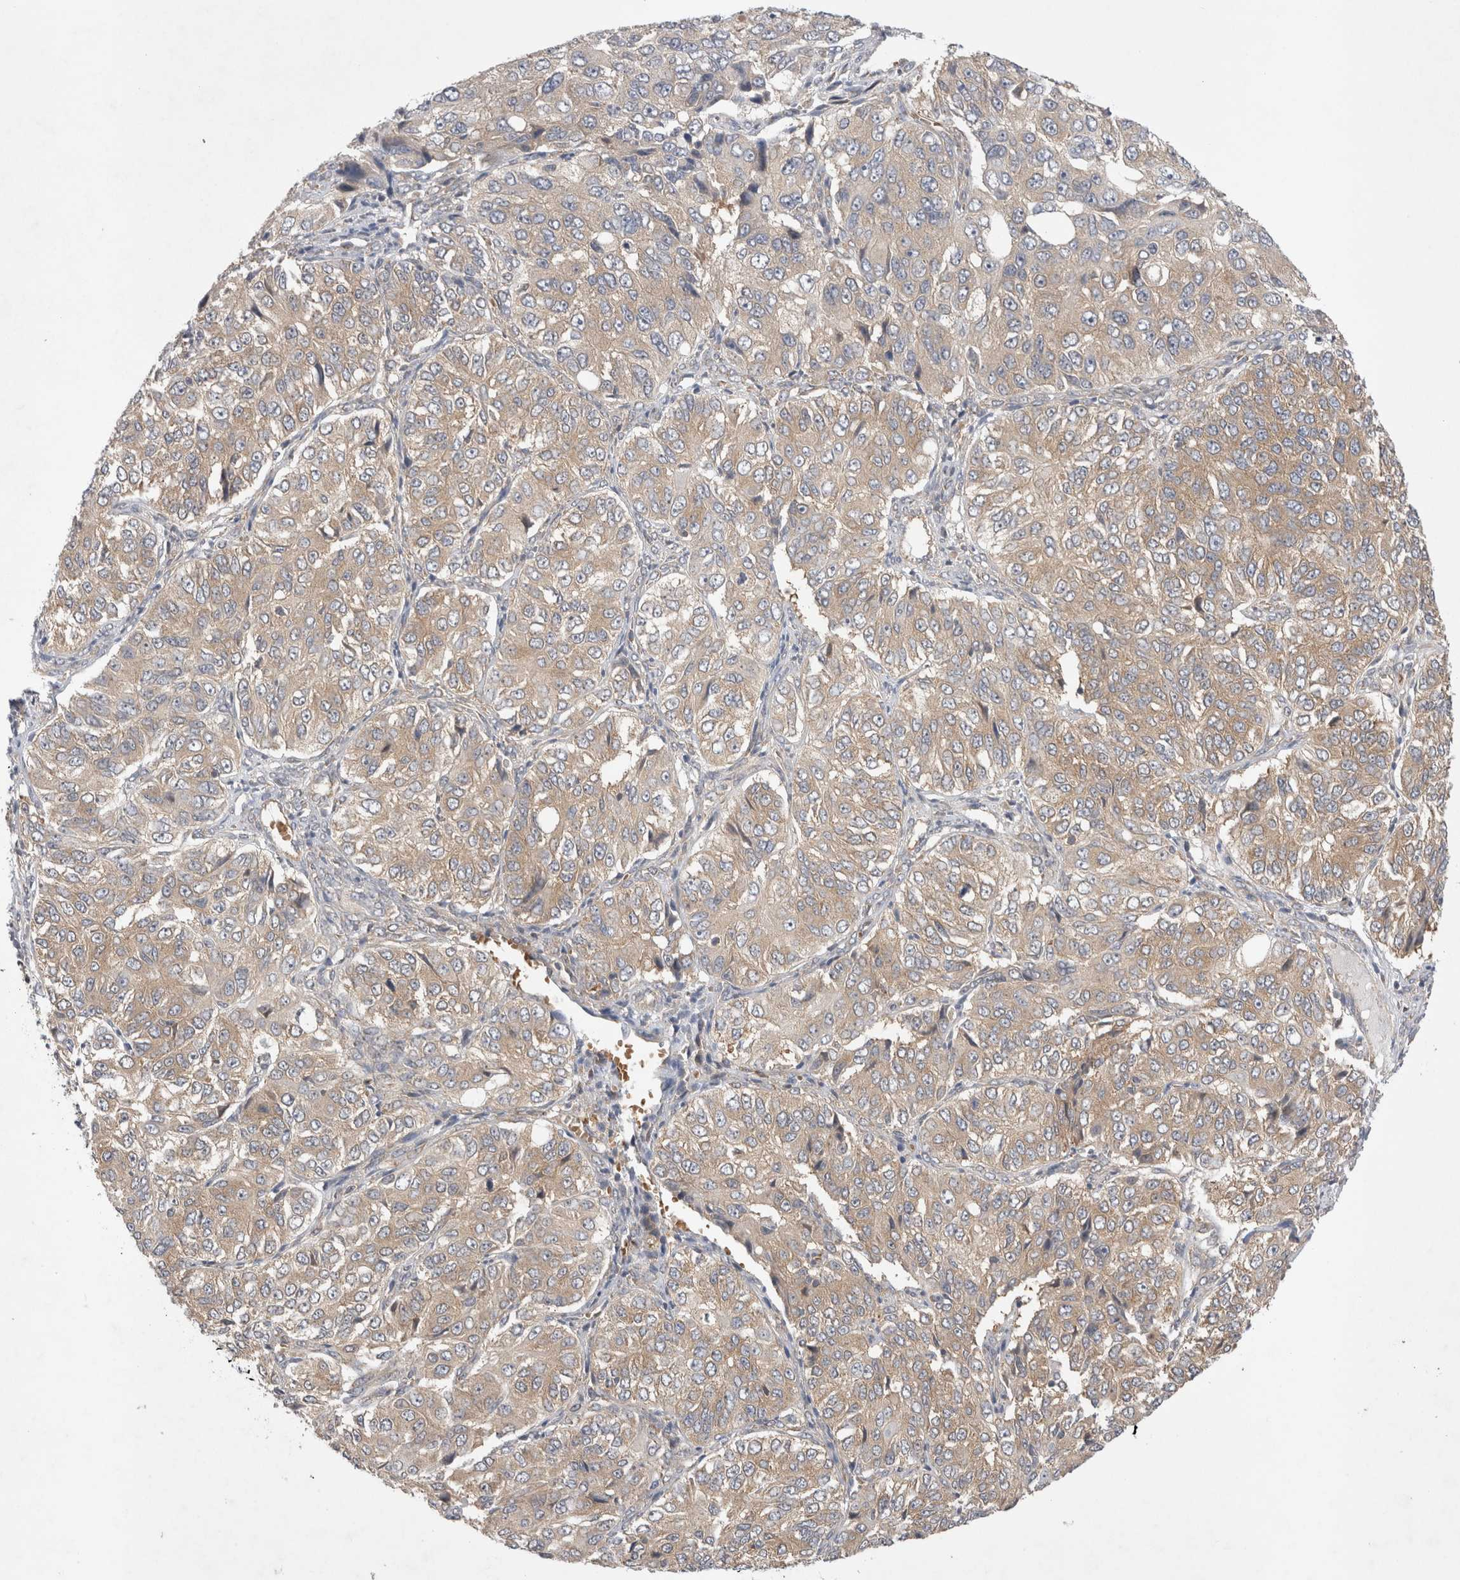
{"staining": {"intensity": "weak", "quantity": ">75%", "location": "cytoplasmic/membranous"}, "tissue": "ovarian cancer", "cell_type": "Tumor cells", "image_type": "cancer", "snomed": [{"axis": "morphology", "description": "Carcinoma, endometroid"}, {"axis": "topography", "description": "Ovary"}], "caption": "Tumor cells show weak cytoplasmic/membranous expression in about >75% of cells in endometroid carcinoma (ovarian).", "gene": "EIF3E", "patient": {"sex": "female", "age": 51}}